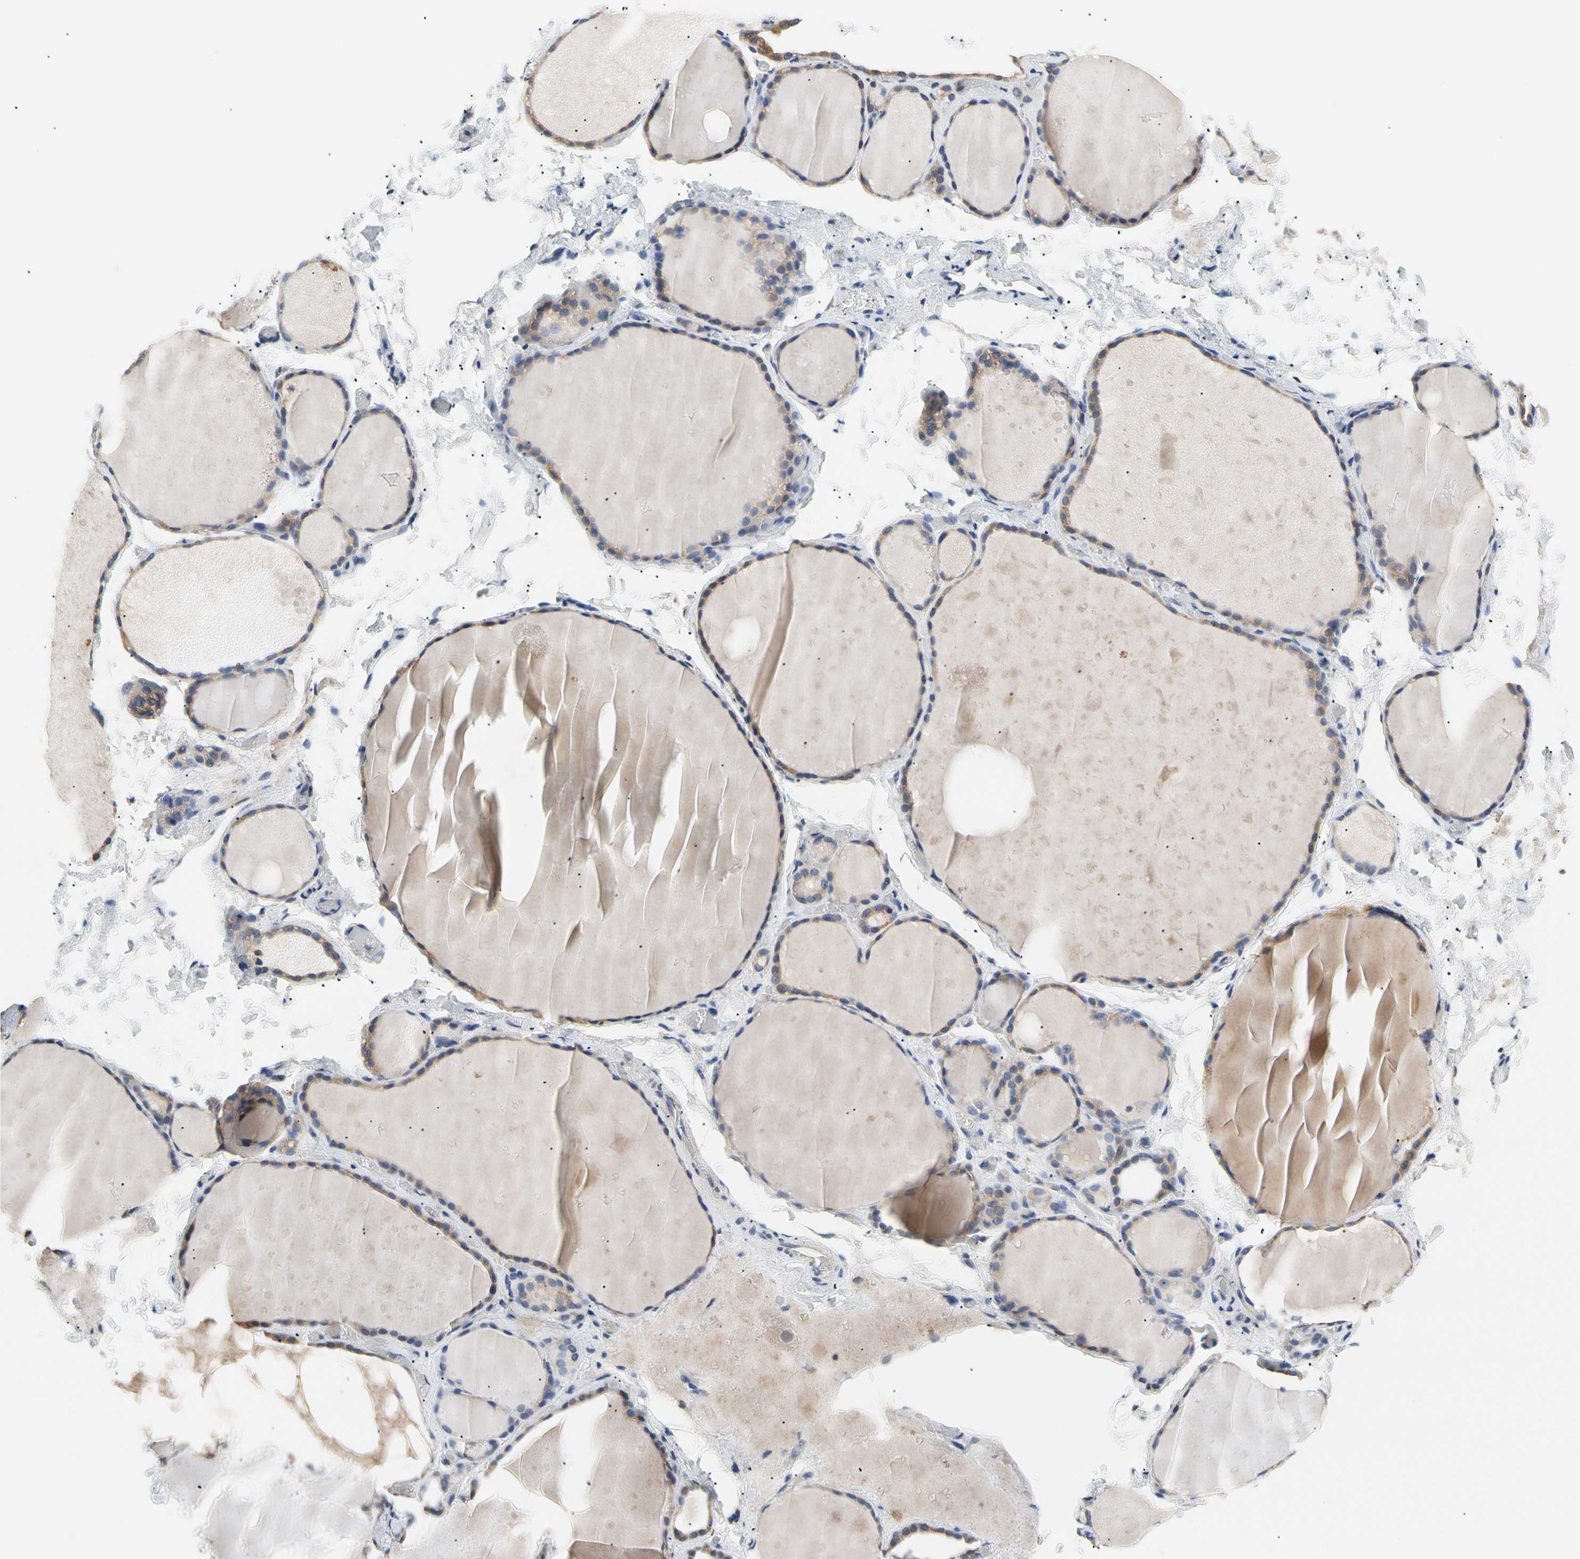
{"staining": {"intensity": "weak", "quantity": ">75%", "location": "cytoplasmic/membranous"}, "tissue": "thyroid gland", "cell_type": "Glandular cells", "image_type": "normal", "snomed": [{"axis": "morphology", "description": "Normal tissue, NOS"}, {"axis": "topography", "description": "Thyroid gland"}], "caption": "The histopathology image shows immunohistochemical staining of benign thyroid gland. There is weak cytoplasmic/membranous staining is appreciated in approximately >75% of glandular cells. (DAB (3,3'-diaminobenzidine) = brown stain, brightfield microscopy at high magnification).", "gene": "PLGRKT", "patient": {"sex": "male", "age": 76}}